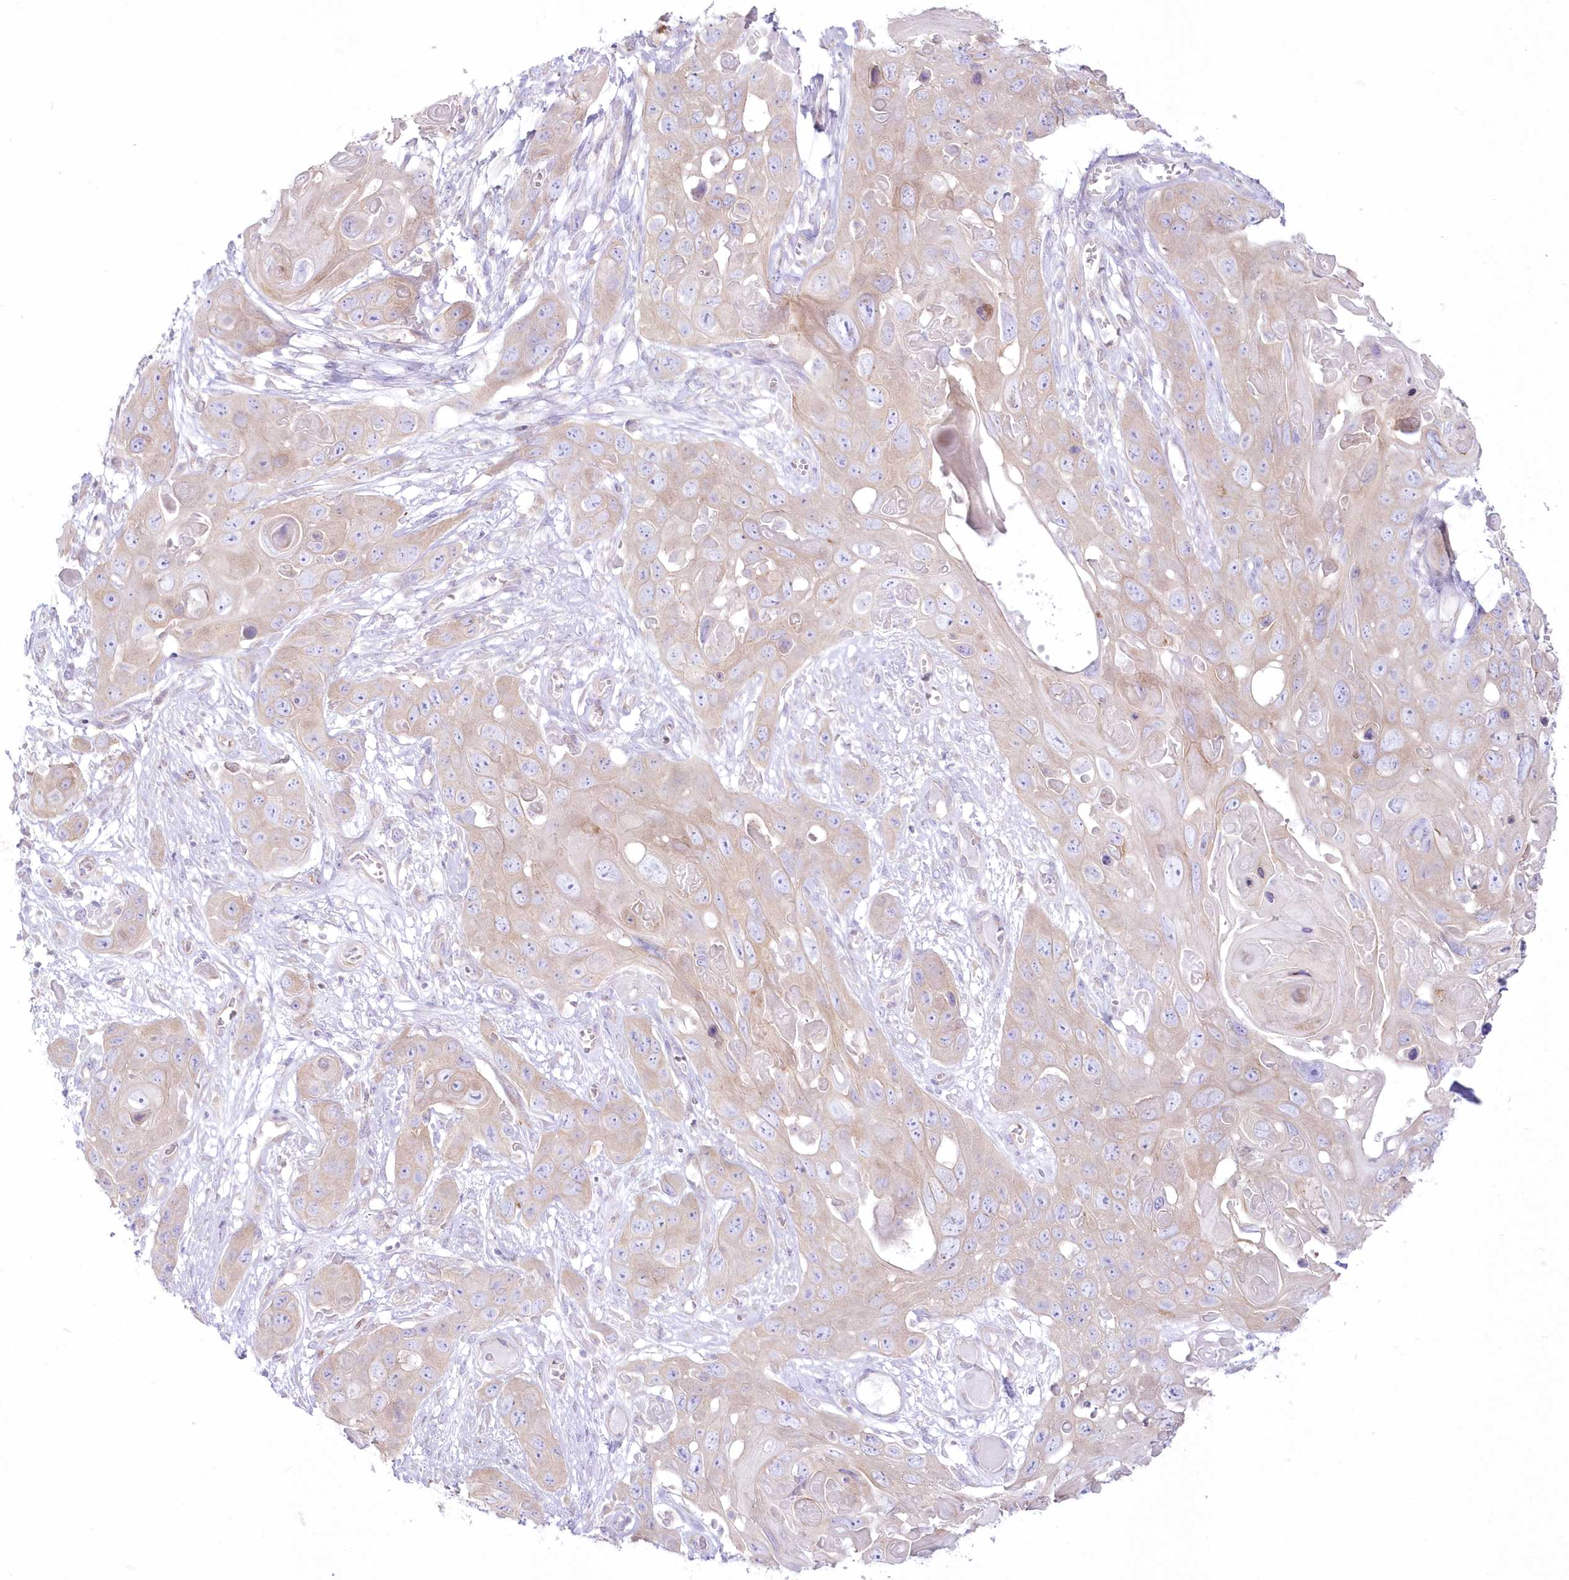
{"staining": {"intensity": "weak", "quantity": ">75%", "location": "cytoplasmic/membranous"}, "tissue": "skin cancer", "cell_type": "Tumor cells", "image_type": "cancer", "snomed": [{"axis": "morphology", "description": "Squamous cell carcinoma, NOS"}, {"axis": "topography", "description": "Skin"}], "caption": "The immunohistochemical stain highlights weak cytoplasmic/membranous staining in tumor cells of skin squamous cell carcinoma tissue.", "gene": "ZNF843", "patient": {"sex": "male", "age": 55}}